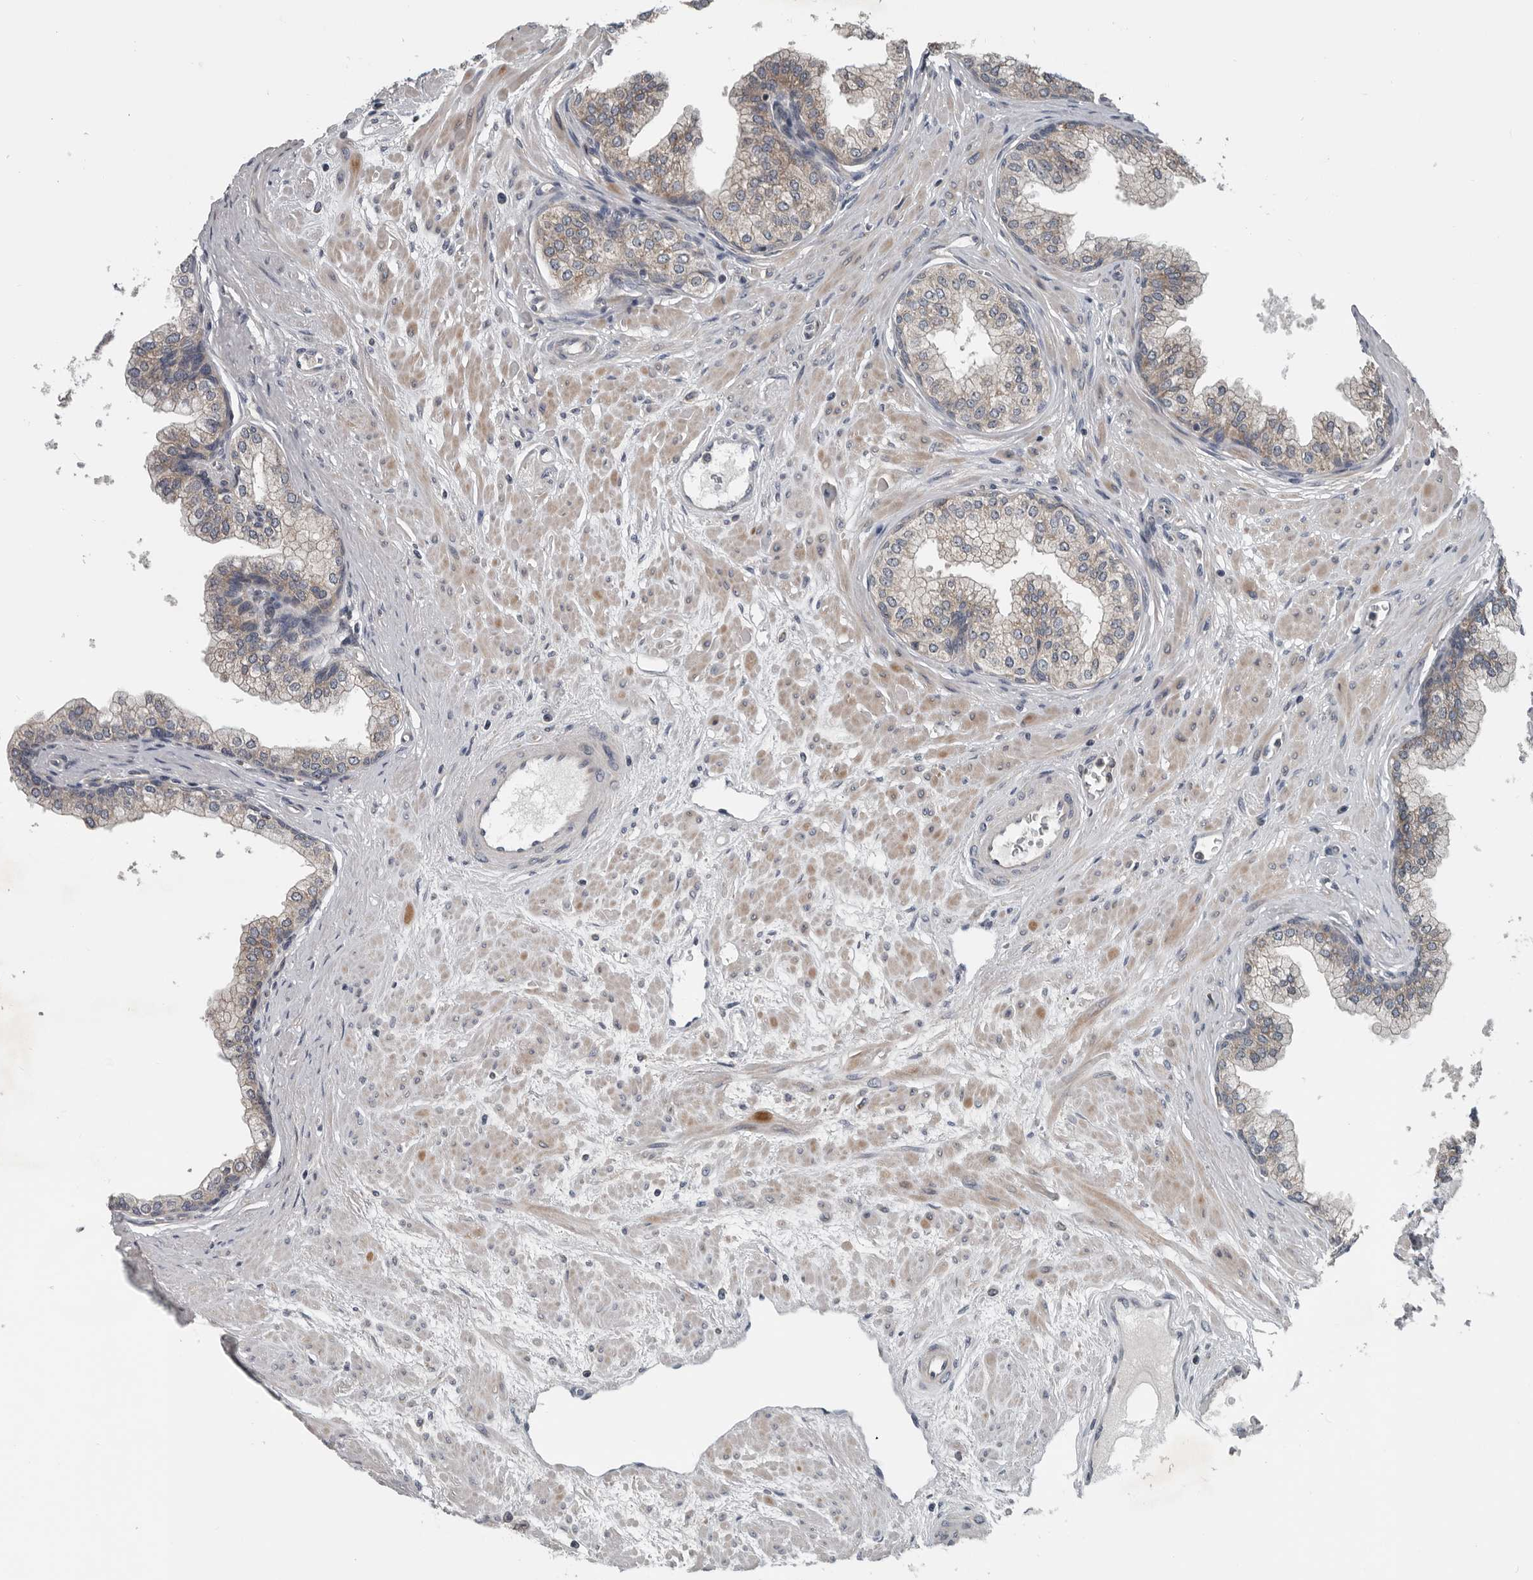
{"staining": {"intensity": "moderate", "quantity": "25%-75%", "location": "cytoplasmic/membranous"}, "tissue": "prostate", "cell_type": "Glandular cells", "image_type": "normal", "snomed": [{"axis": "morphology", "description": "Normal tissue, NOS"}, {"axis": "morphology", "description": "Urothelial carcinoma, Low grade"}, {"axis": "topography", "description": "Urinary bladder"}, {"axis": "topography", "description": "Prostate"}], "caption": "Immunohistochemistry (IHC) of unremarkable prostate demonstrates medium levels of moderate cytoplasmic/membranous staining in about 25%-75% of glandular cells.", "gene": "TMEM199", "patient": {"sex": "male", "age": 60}}